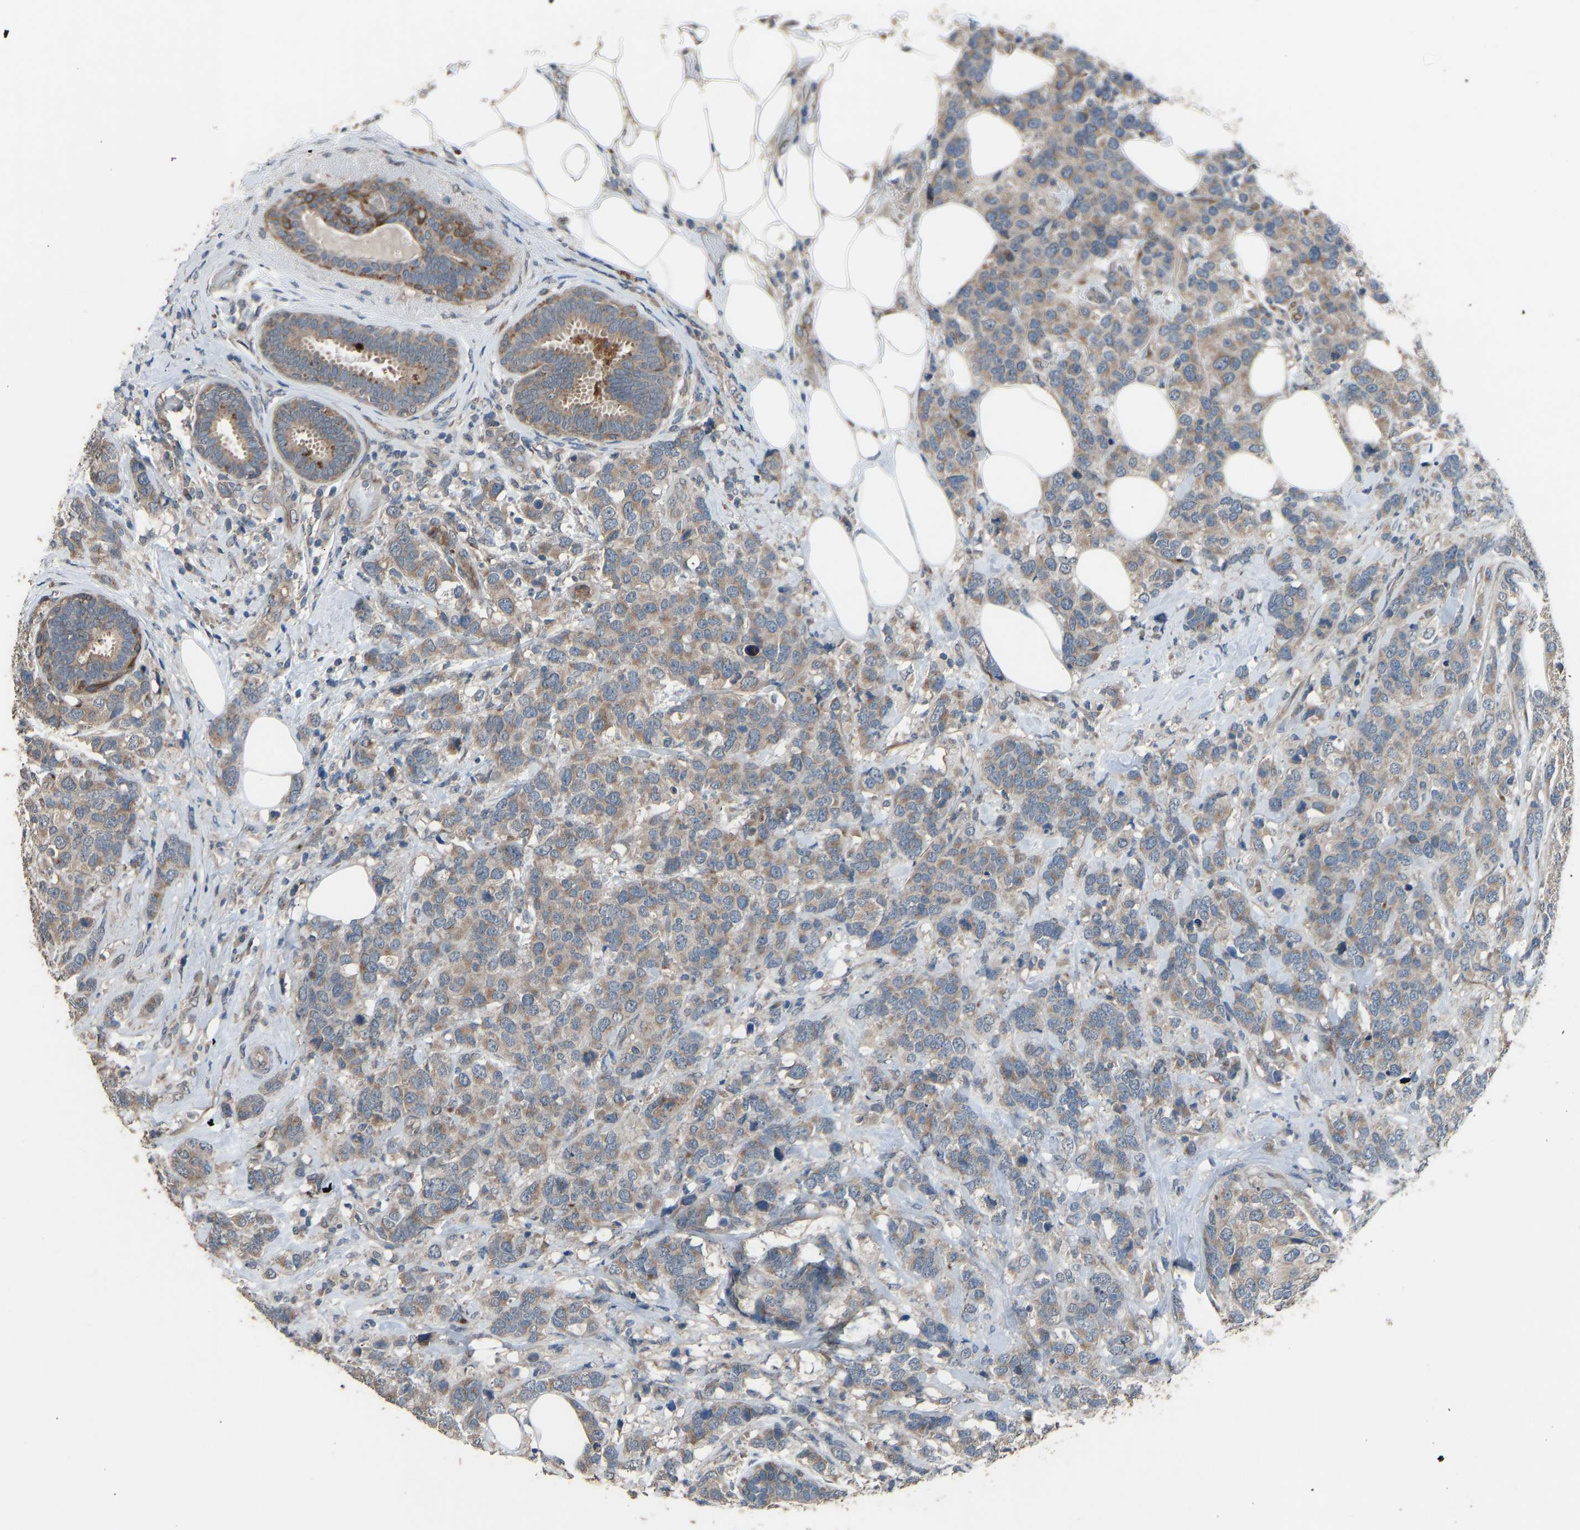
{"staining": {"intensity": "weak", "quantity": ">75%", "location": "cytoplasmic/membranous"}, "tissue": "breast cancer", "cell_type": "Tumor cells", "image_type": "cancer", "snomed": [{"axis": "morphology", "description": "Lobular carcinoma"}, {"axis": "topography", "description": "Breast"}], "caption": "A photomicrograph showing weak cytoplasmic/membranous staining in about >75% of tumor cells in breast cancer, as visualized by brown immunohistochemical staining.", "gene": "SLC43A1", "patient": {"sex": "female", "age": 59}}